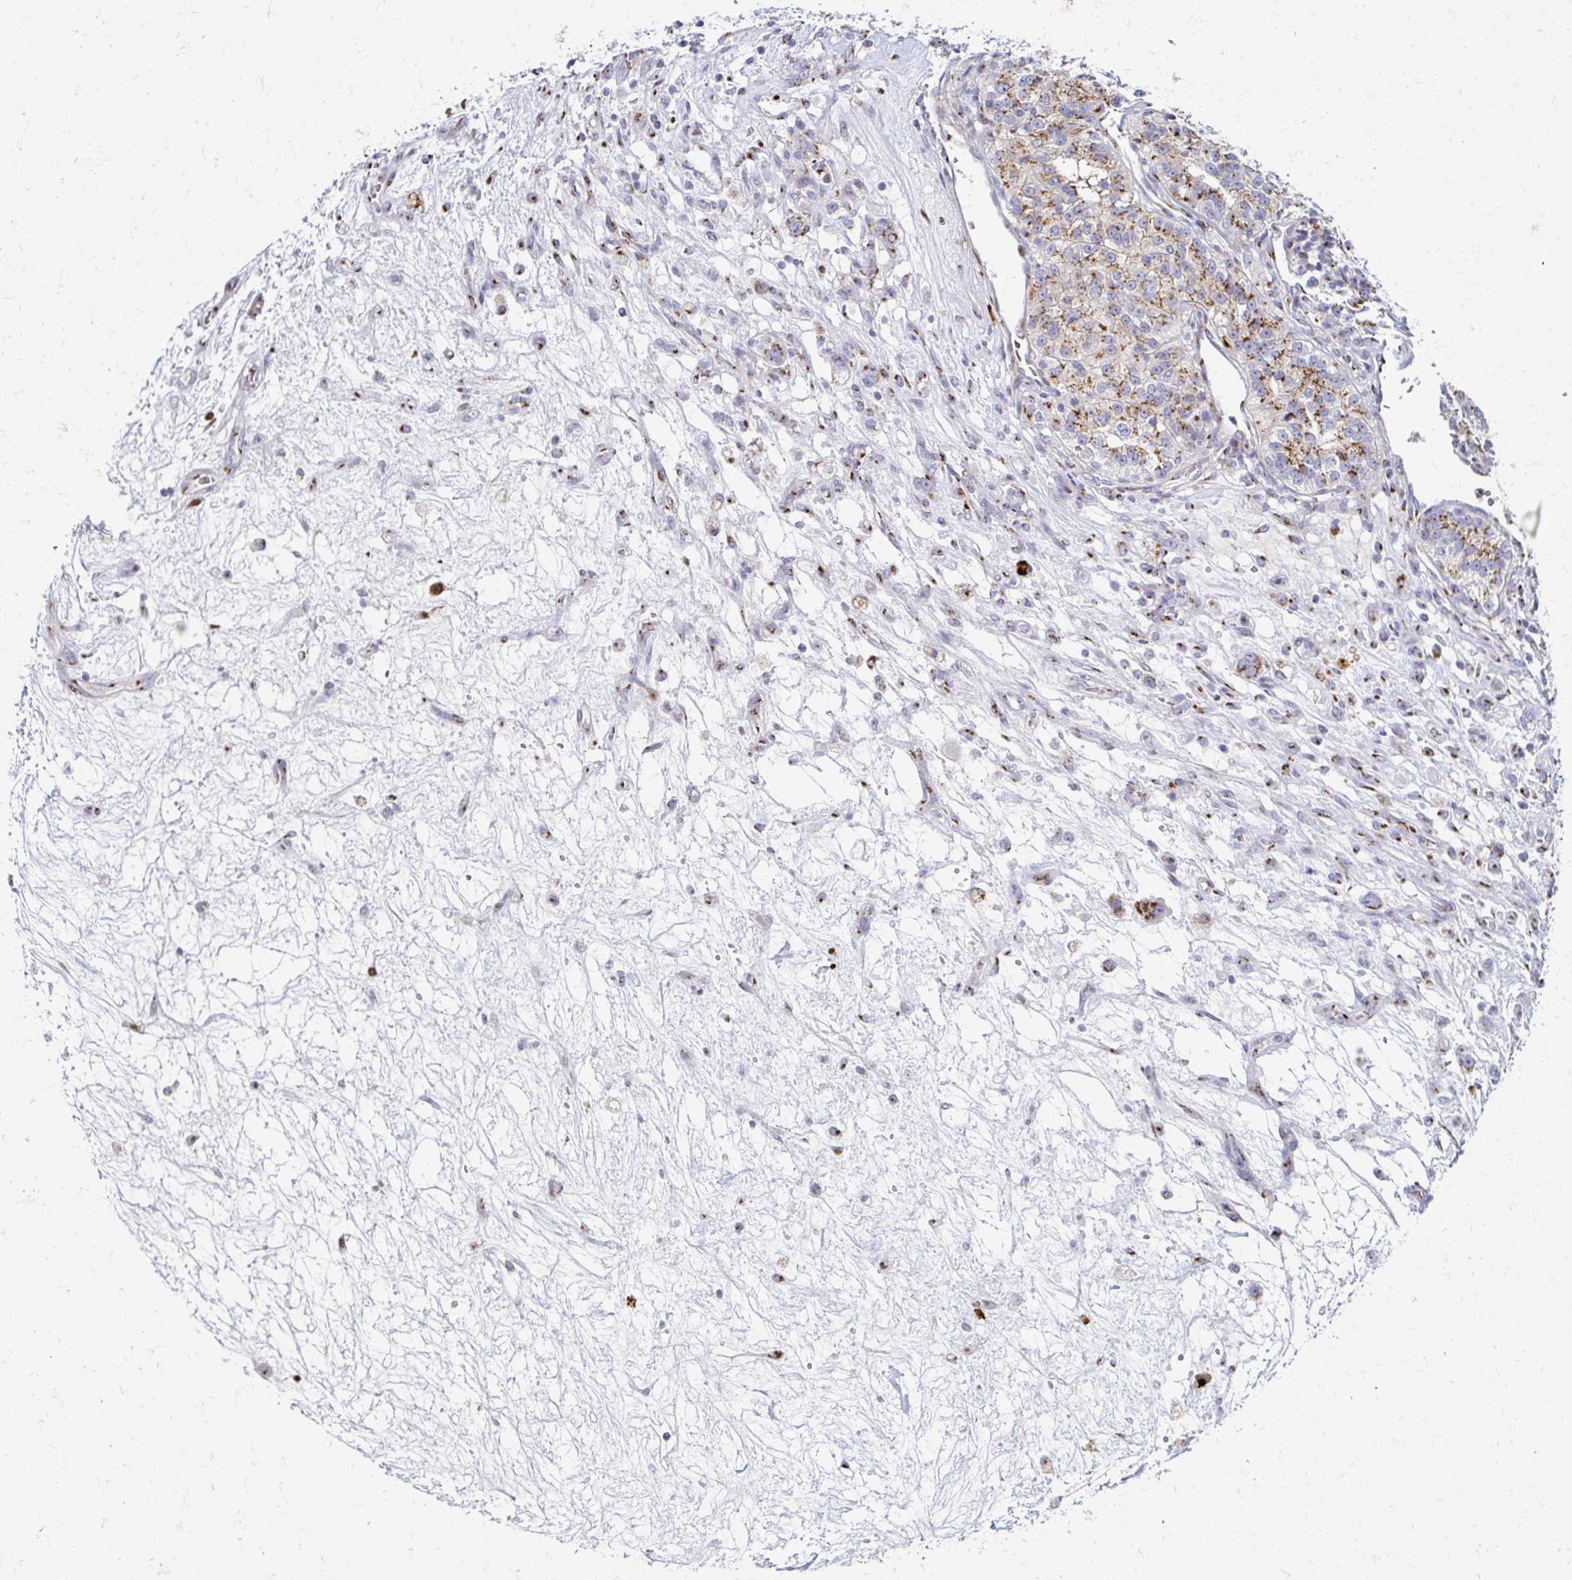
{"staining": {"intensity": "moderate", "quantity": ">75%", "location": "cytoplasmic/membranous"}, "tissue": "renal cancer", "cell_type": "Tumor cells", "image_type": "cancer", "snomed": [{"axis": "morphology", "description": "Adenocarcinoma, NOS"}, {"axis": "topography", "description": "Kidney"}], "caption": "This is a histology image of IHC staining of renal adenocarcinoma, which shows moderate expression in the cytoplasmic/membranous of tumor cells.", "gene": "TM9SF1", "patient": {"sex": "female", "age": 63}}